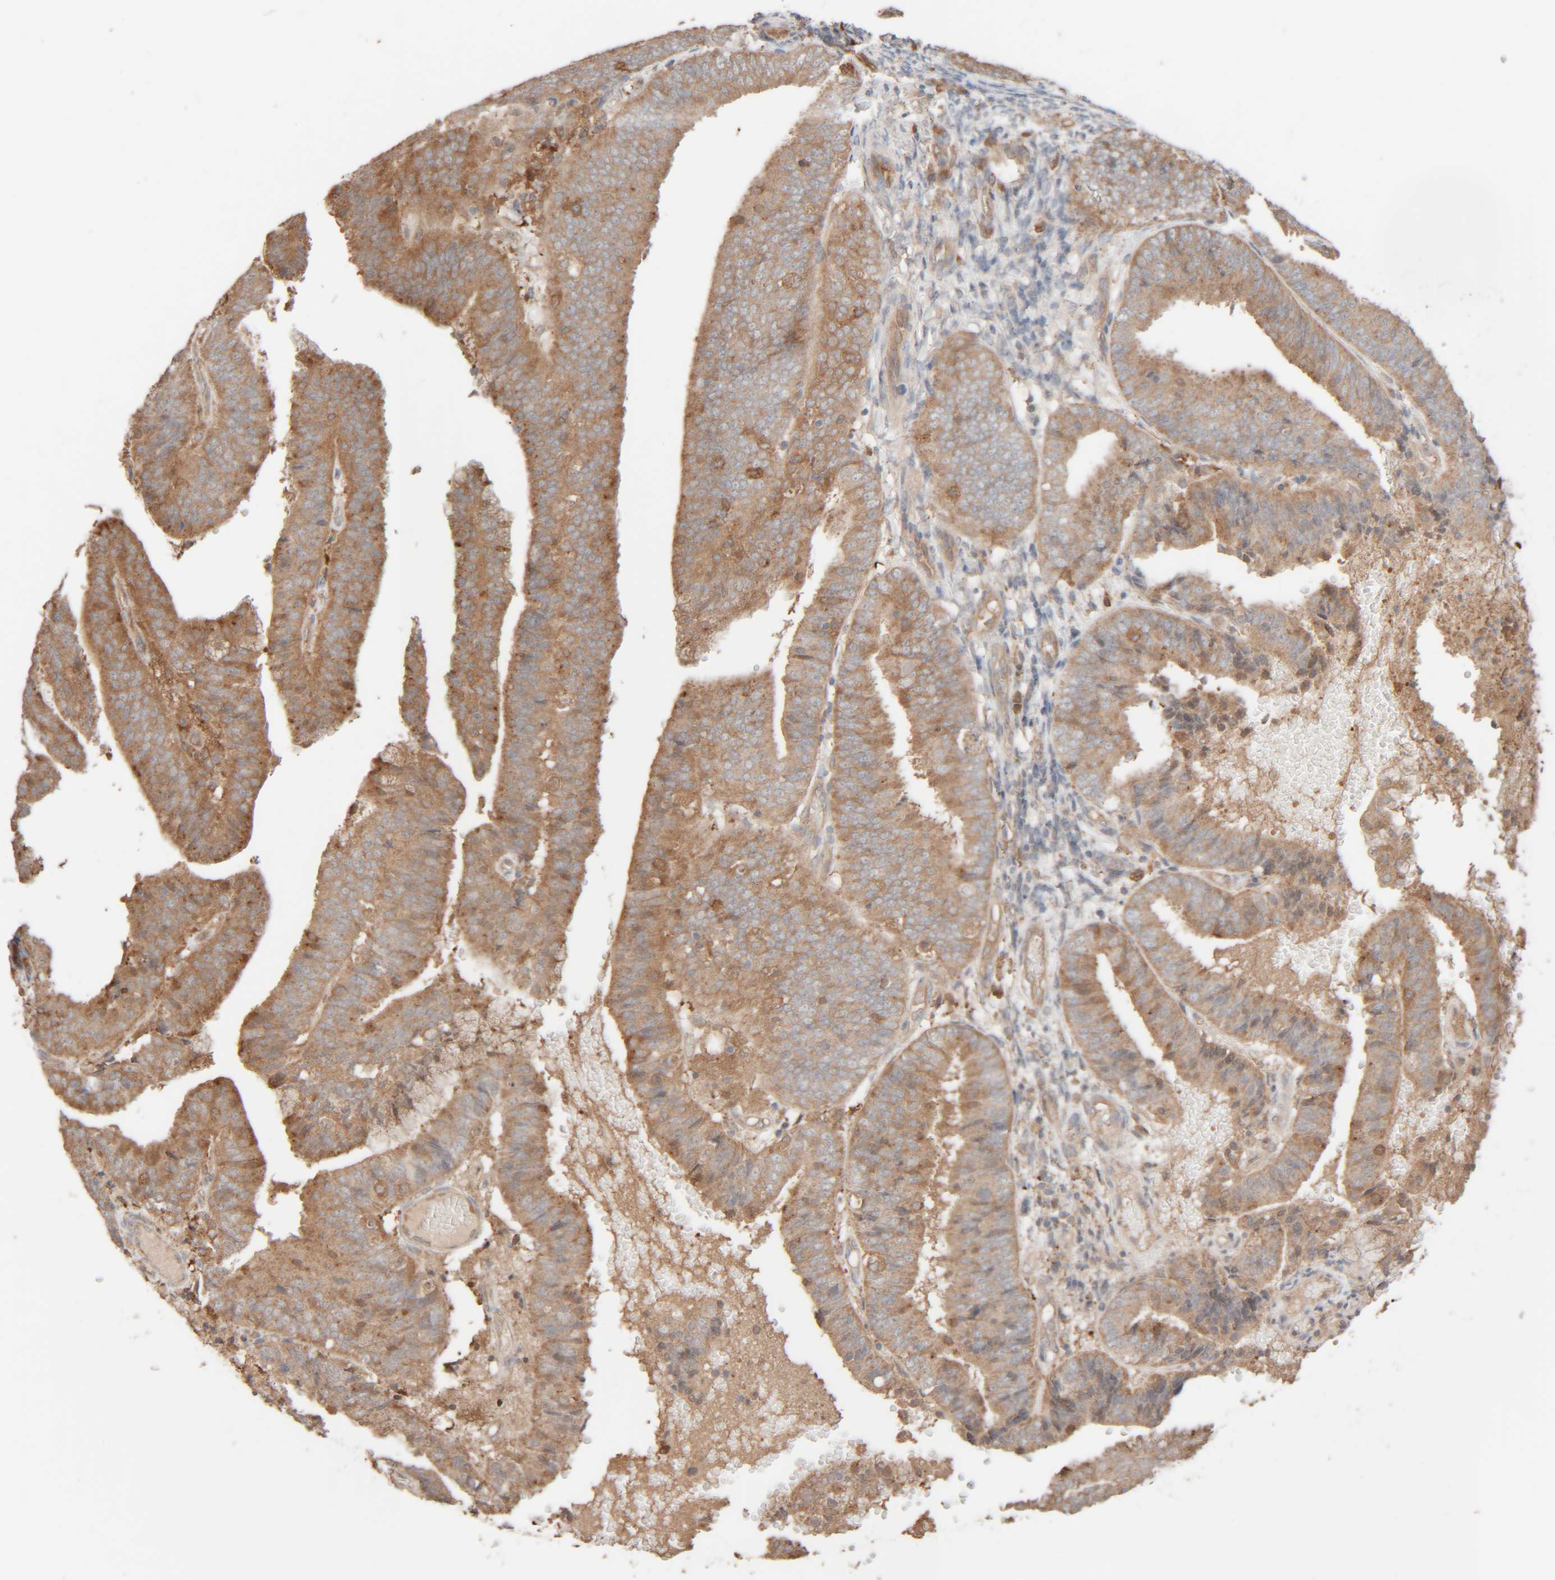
{"staining": {"intensity": "moderate", "quantity": ">75%", "location": "cytoplasmic/membranous"}, "tissue": "endometrial cancer", "cell_type": "Tumor cells", "image_type": "cancer", "snomed": [{"axis": "morphology", "description": "Adenocarcinoma, NOS"}, {"axis": "topography", "description": "Endometrium"}], "caption": "Endometrial cancer (adenocarcinoma) stained for a protein demonstrates moderate cytoplasmic/membranous positivity in tumor cells.", "gene": "TMEM192", "patient": {"sex": "female", "age": 63}}